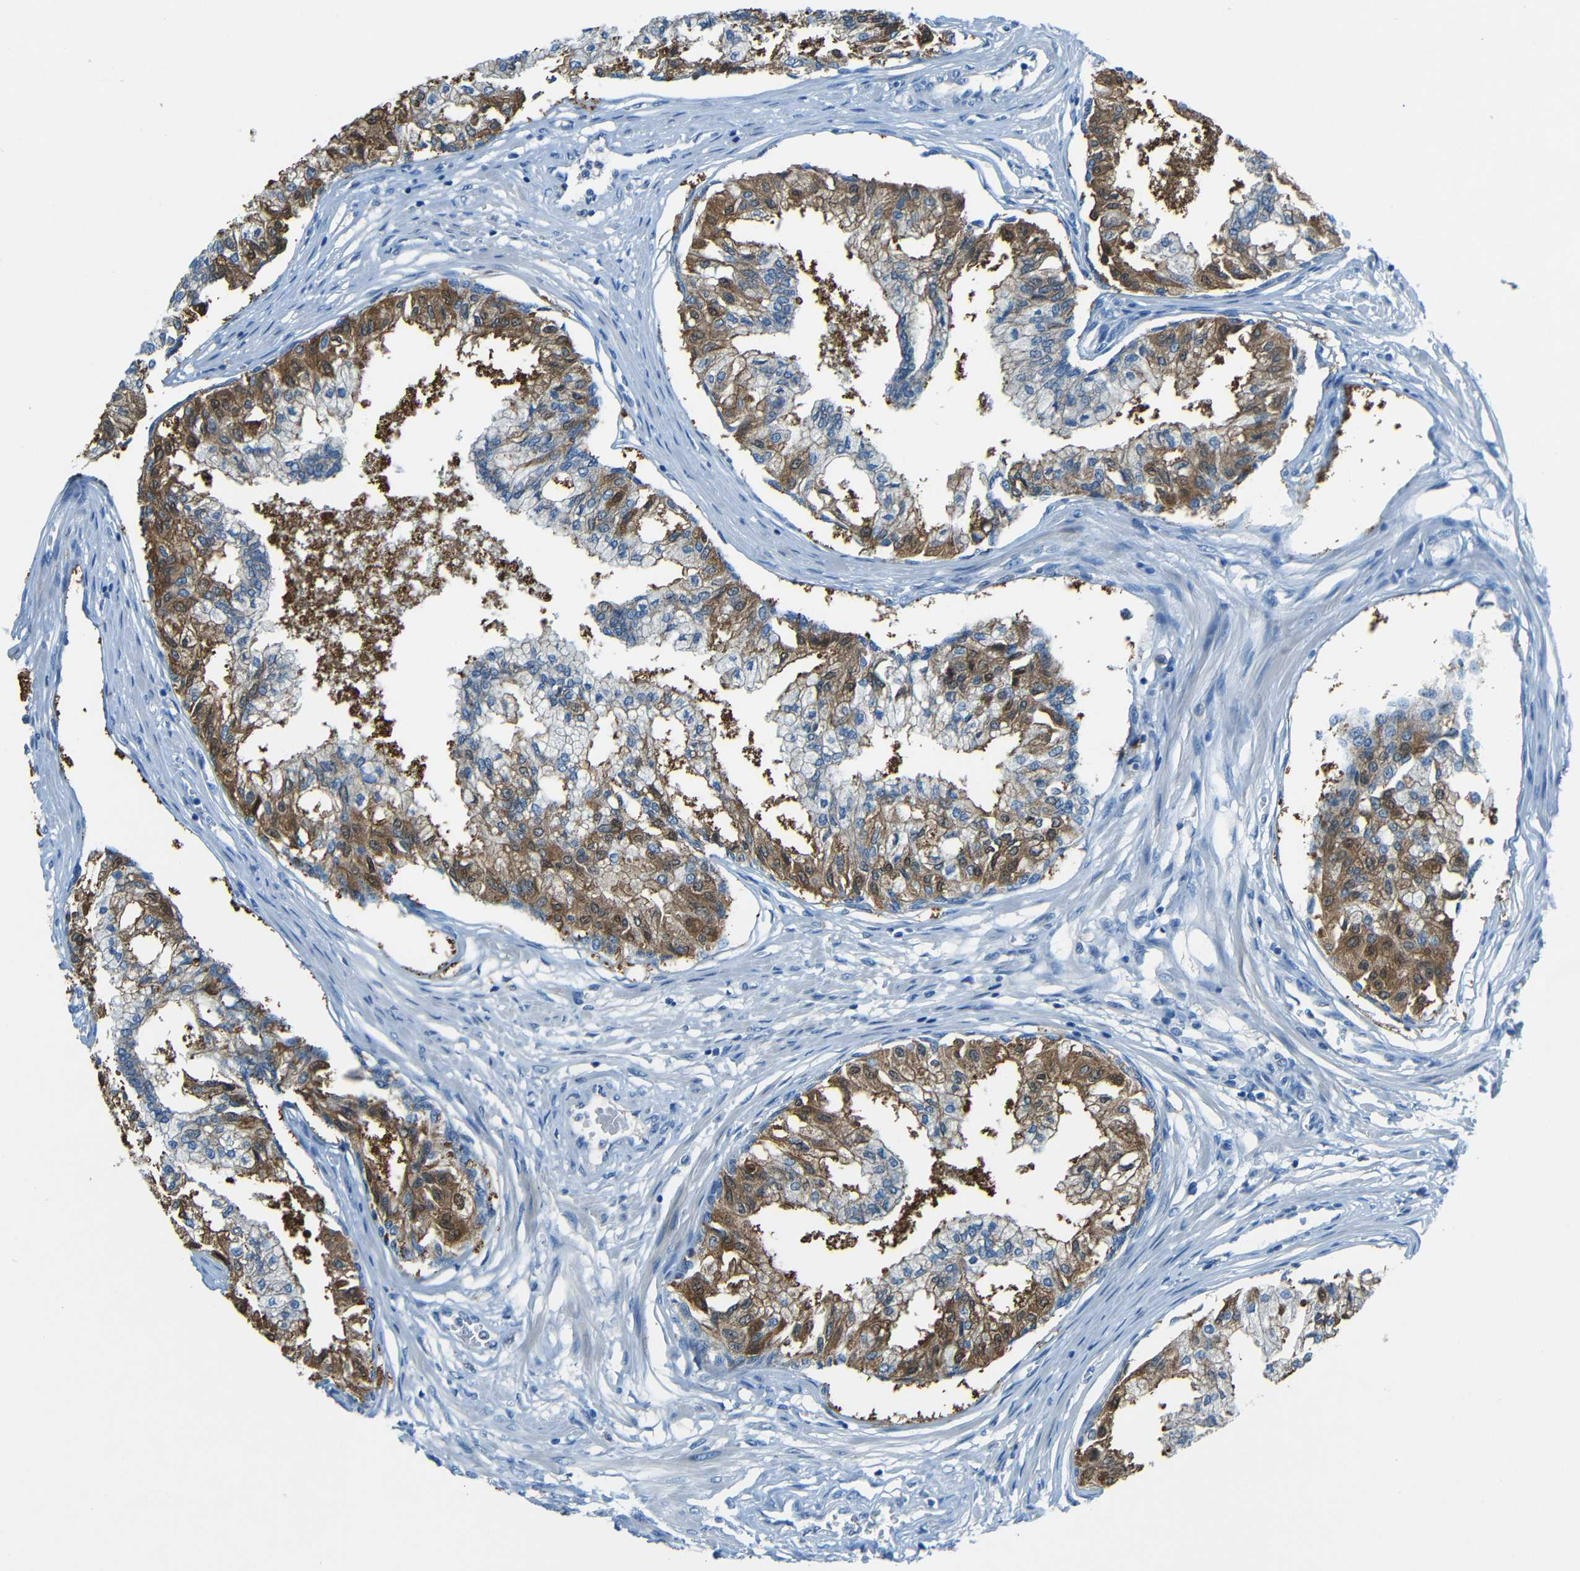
{"staining": {"intensity": "moderate", "quantity": "25%-75%", "location": "cytoplasmic/membranous"}, "tissue": "prostate", "cell_type": "Glandular cells", "image_type": "normal", "snomed": [{"axis": "morphology", "description": "Normal tissue, NOS"}, {"axis": "topography", "description": "Prostate"}, {"axis": "topography", "description": "Seminal veicle"}], "caption": "Immunohistochemistry (IHC) histopathology image of unremarkable prostate: prostate stained using immunohistochemistry reveals medium levels of moderate protein expression localized specifically in the cytoplasmic/membranous of glandular cells, appearing as a cytoplasmic/membranous brown color.", "gene": "CYP26B1", "patient": {"sex": "male", "age": 60}}